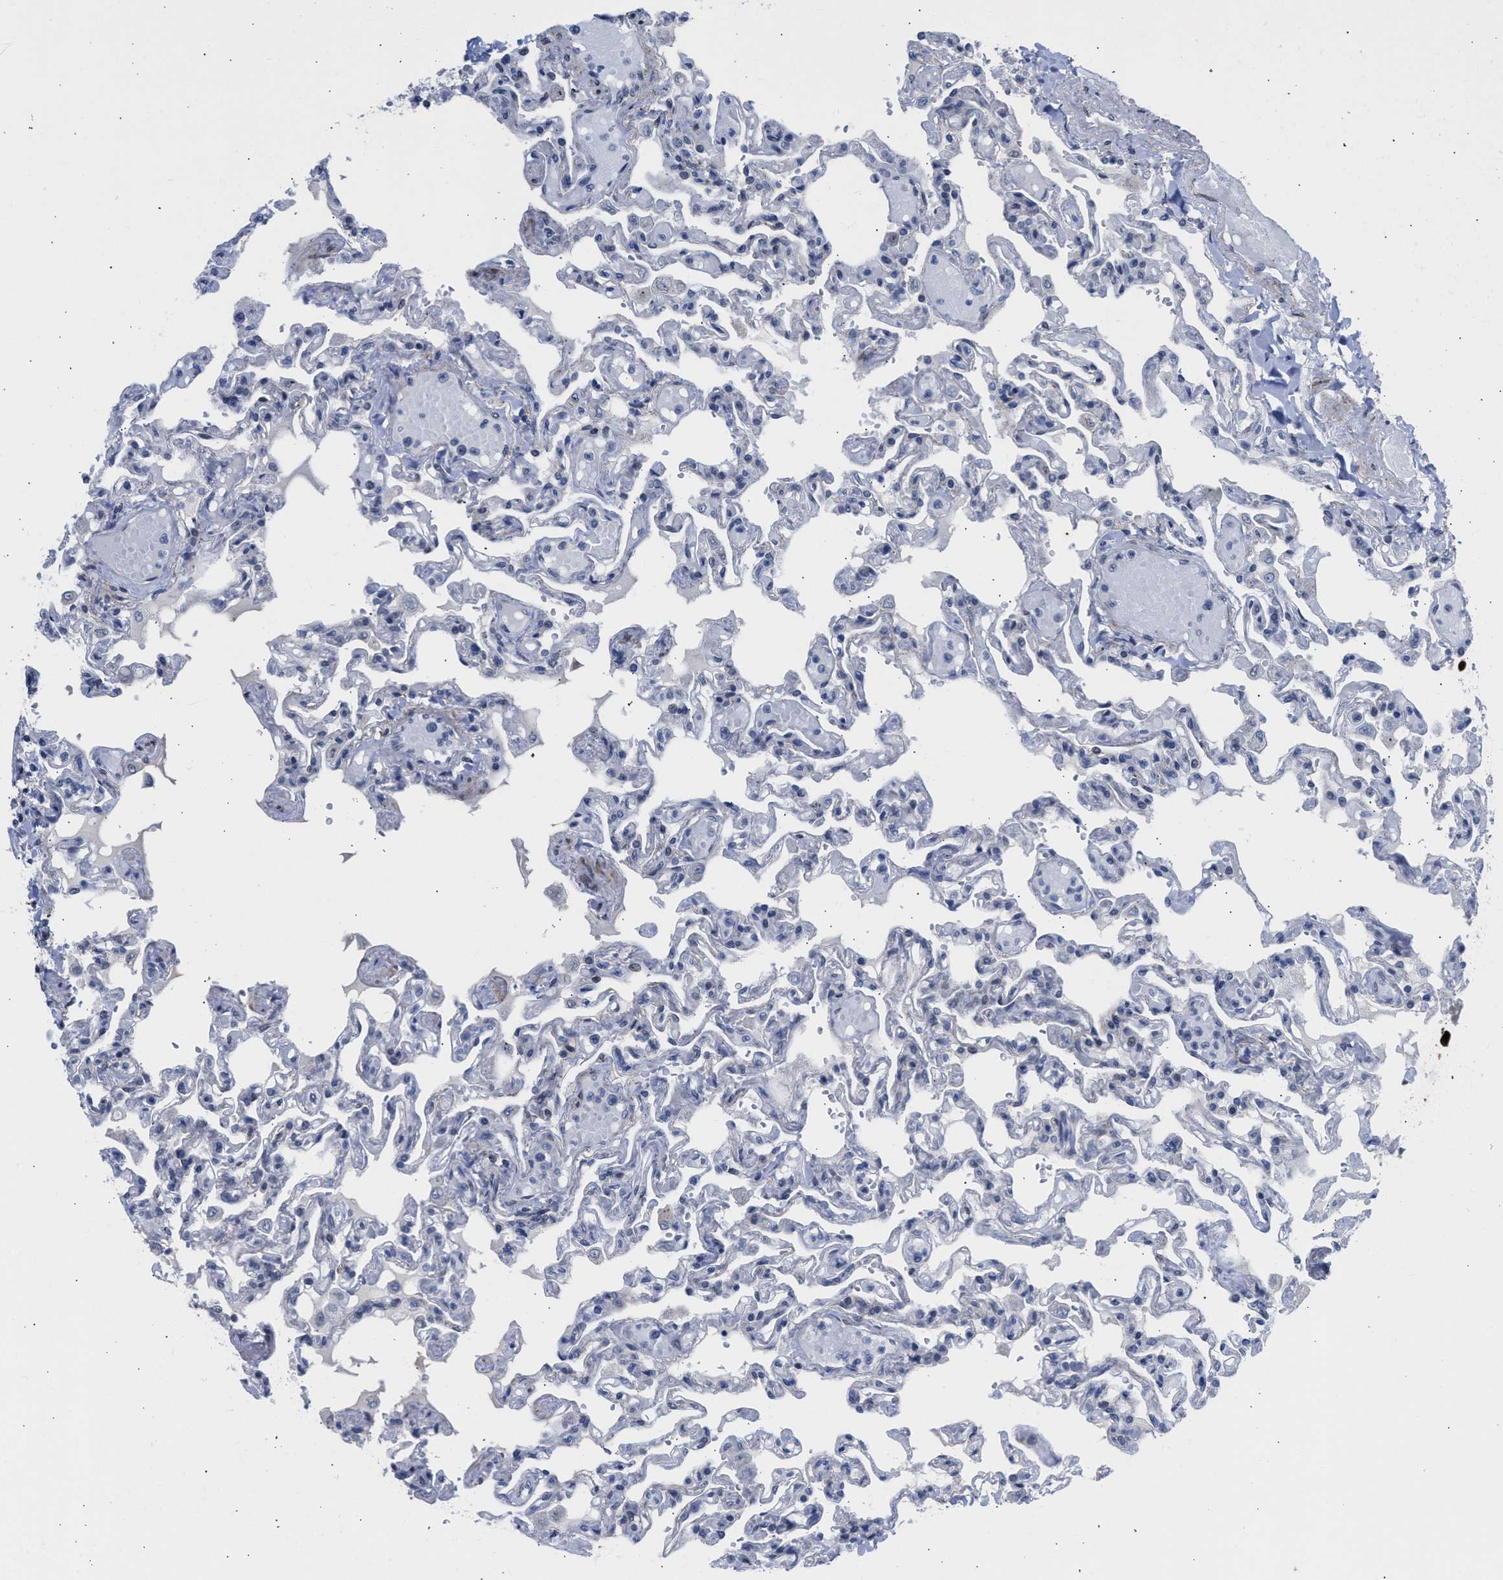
{"staining": {"intensity": "negative", "quantity": "none", "location": "none"}, "tissue": "lung", "cell_type": "Alveolar cells", "image_type": "normal", "snomed": [{"axis": "morphology", "description": "Normal tissue, NOS"}, {"axis": "topography", "description": "Lung"}], "caption": "This is an IHC histopathology image of benign human lung. There is no expression in alveolar cells.", "gene": "NUP35", "patient": {"sex": "male", "age": 21}}